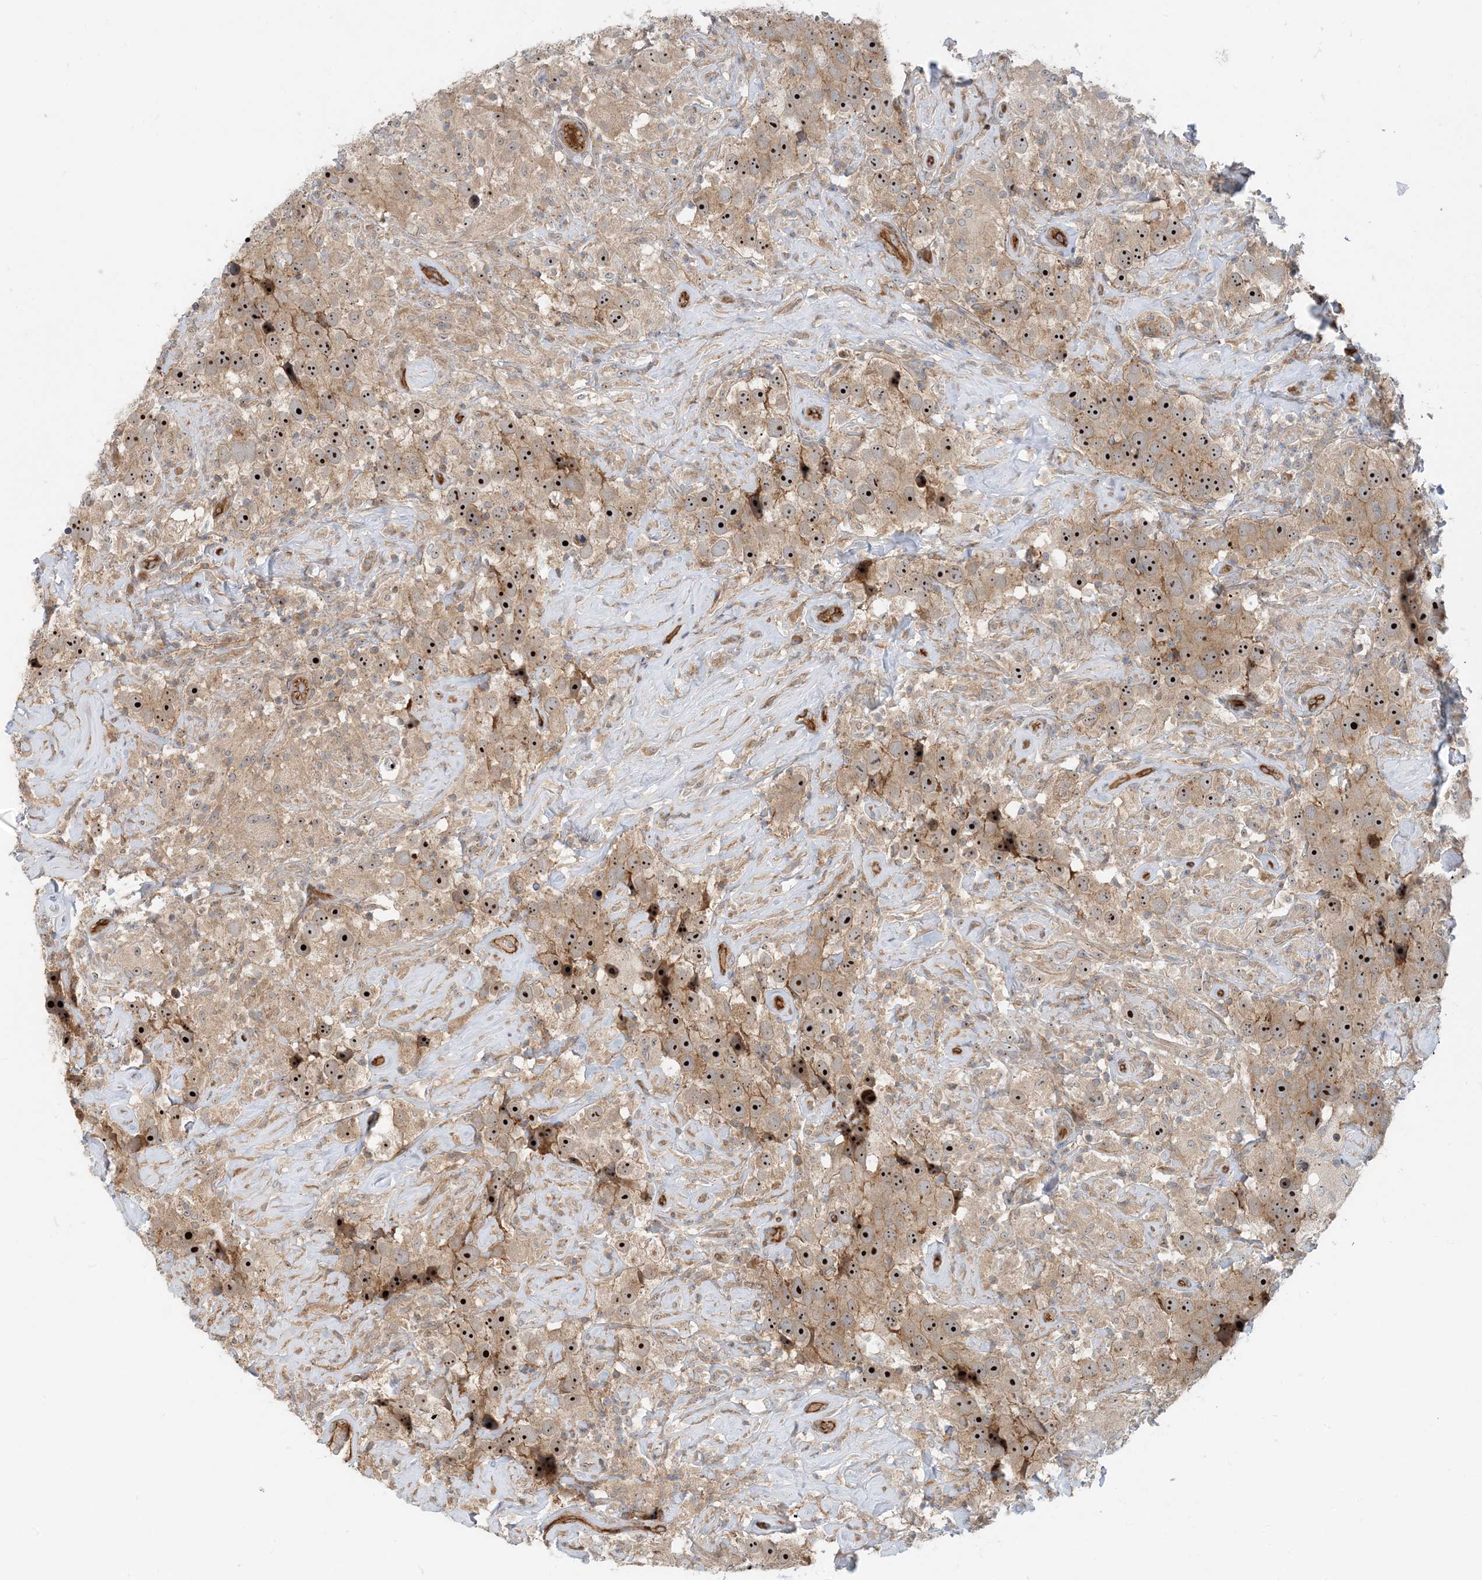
{"staining": {"intensity": "strong", "quantity": ">75%", "location": "cytoplasmic/membranous,nuclear"}, "tissue": "testis cancer", "cell_type": "Tumor cells", "image_type": "cancer", "snomed": [{"axis": "morphology", "description": "Seminoma, NOS"}, {"axis": "topography", "description": "Testis"}], "caption": "This photomicrograph exhibits immunohistochemistry (IHC) staining of human testis cancer, with high strong cytoplasmic/membranous and nuclear positivity in about >75% of tumor cells.", "gene": "MYL5", "patient": {"sex": "male", "age": 49}}